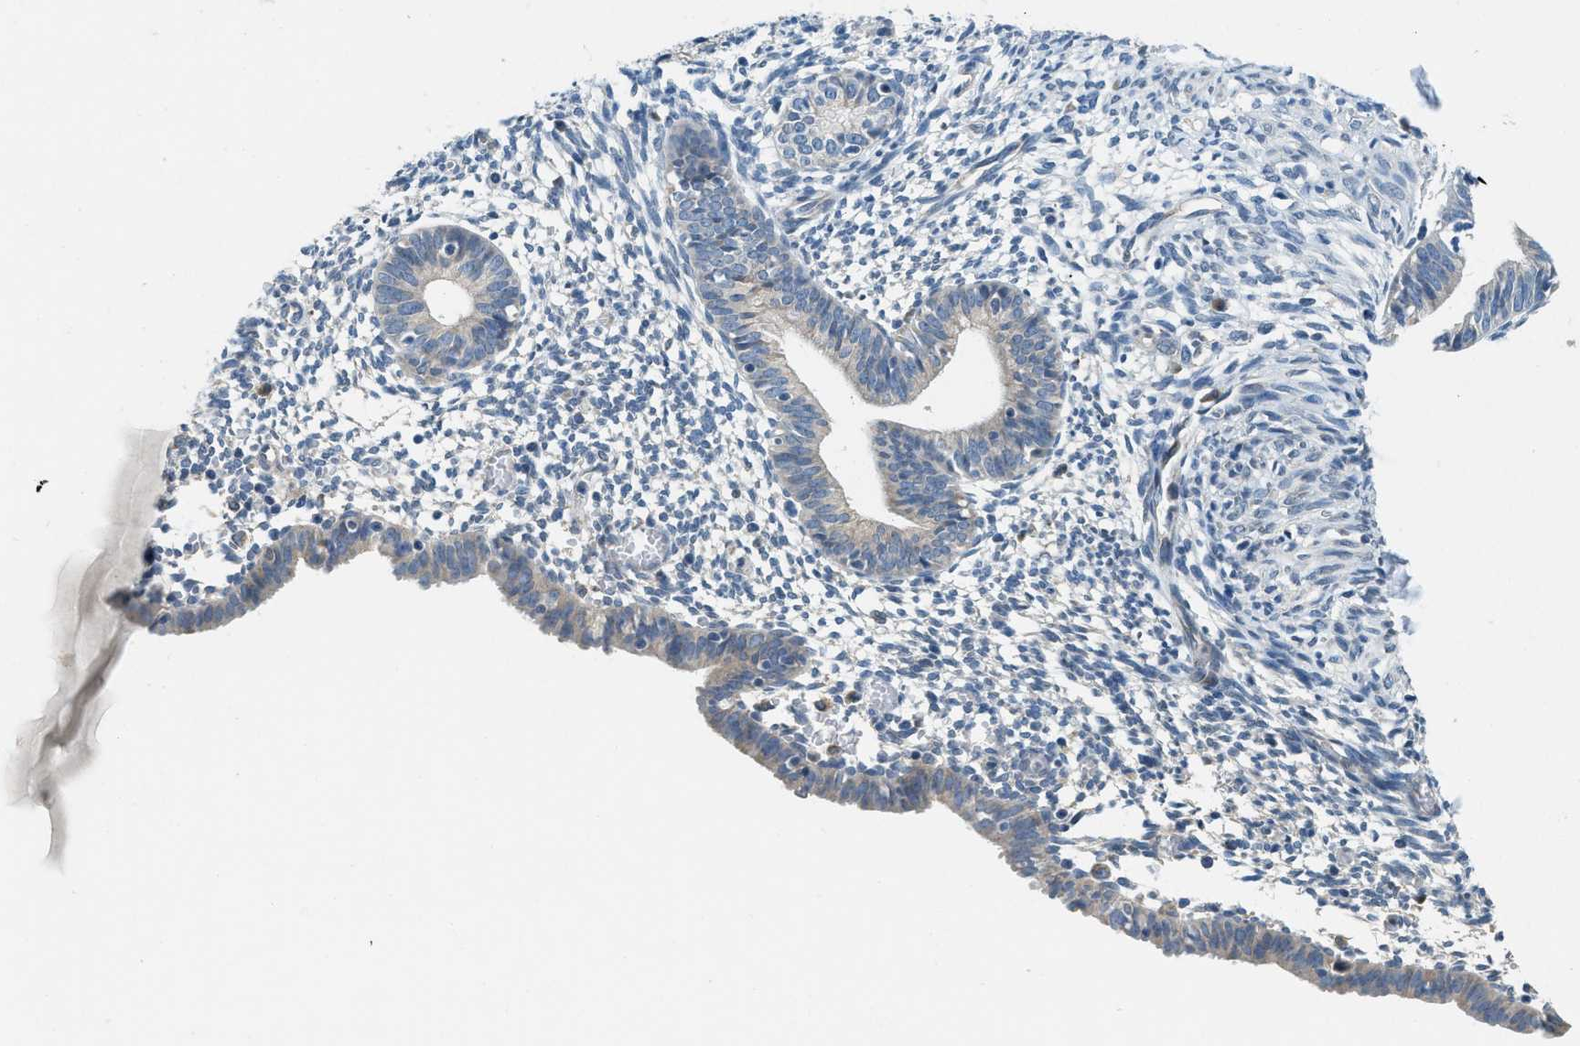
{"staining": {"intensity": "negative", "quantity": "none", "location": "none"}, "tissue": "endometrium", "cell_type": "Cells in endometrial stroma", "image_type": "normal", "snomed": [{"axis": "morphology", "description": "Normal tissue, NOS"}, {"axis": "morphology", "description": "Atrophy, NOS"}, {"axis": "topography", "description": "Uterus"}, {"axis": "topography", "description": "Endometrium"}], "caption": "This is an immunohistochemistry (IHC) micrograph of normal human endometrium. There is no expression in cells in endometrial stroma.", "gene": "BCAP31", "patient": {"sex": "female", "age": 68}}